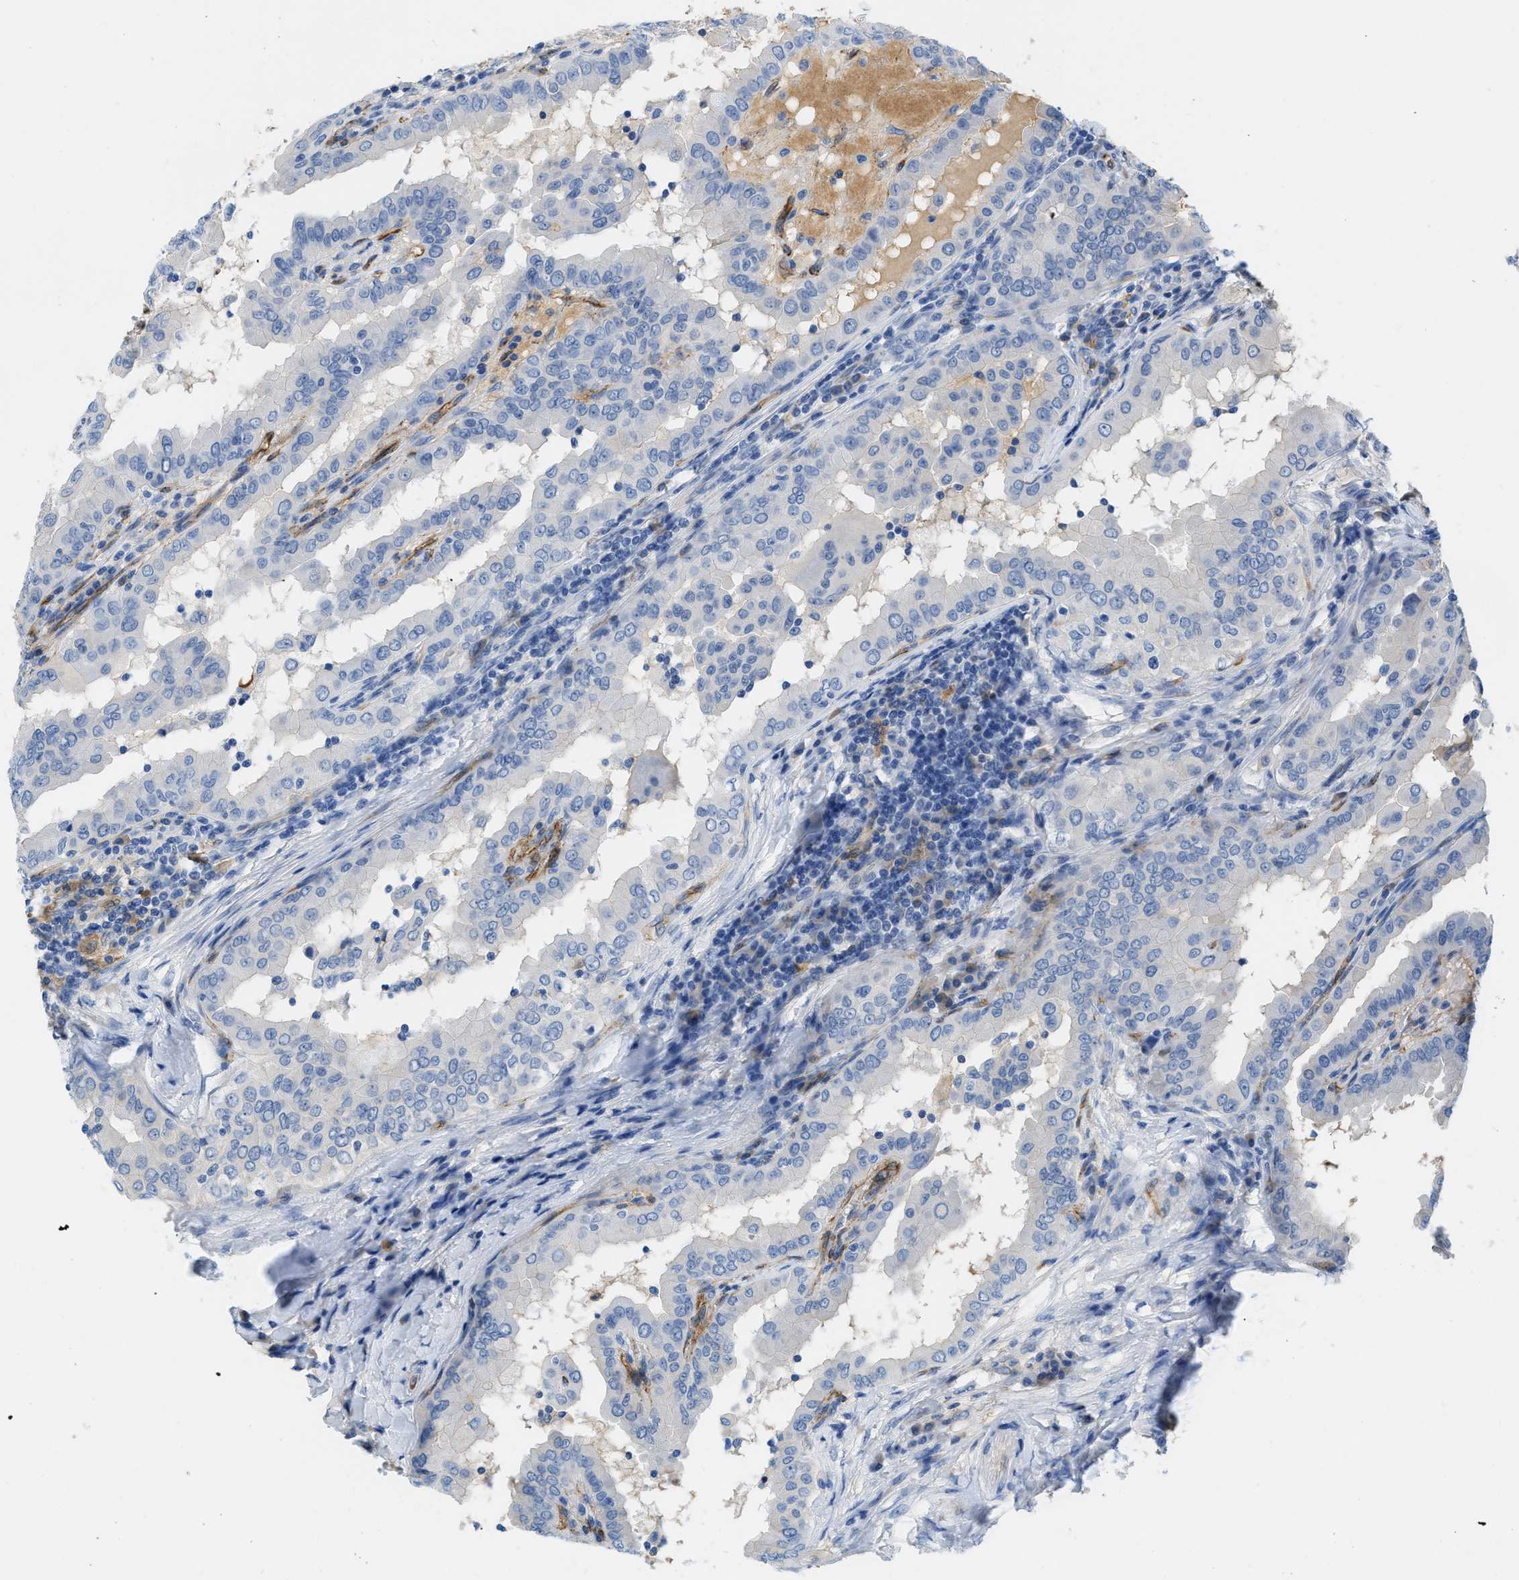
{"staining": {"intensity": "negative", "quantity": "none", "location": "none"}, "tissue": "thyroid cancer", "cell_type": "Tumor cells", "image_type": "cancer", "snomed": [{"axis": "morphology", "description": "Papillary adenocarcinoma, NOS"}, {"axis": "topography", "description": "Thyroid gland"}], "caption": "Immunohistochemistry (IHC) photomicrograph of human papillary adenocarcinoma (thyroid) stained for a protein (brown), which displays no staining in tumor cells.", "gene": "SPEG", "patient": {"sex": "male", "age": 33}}